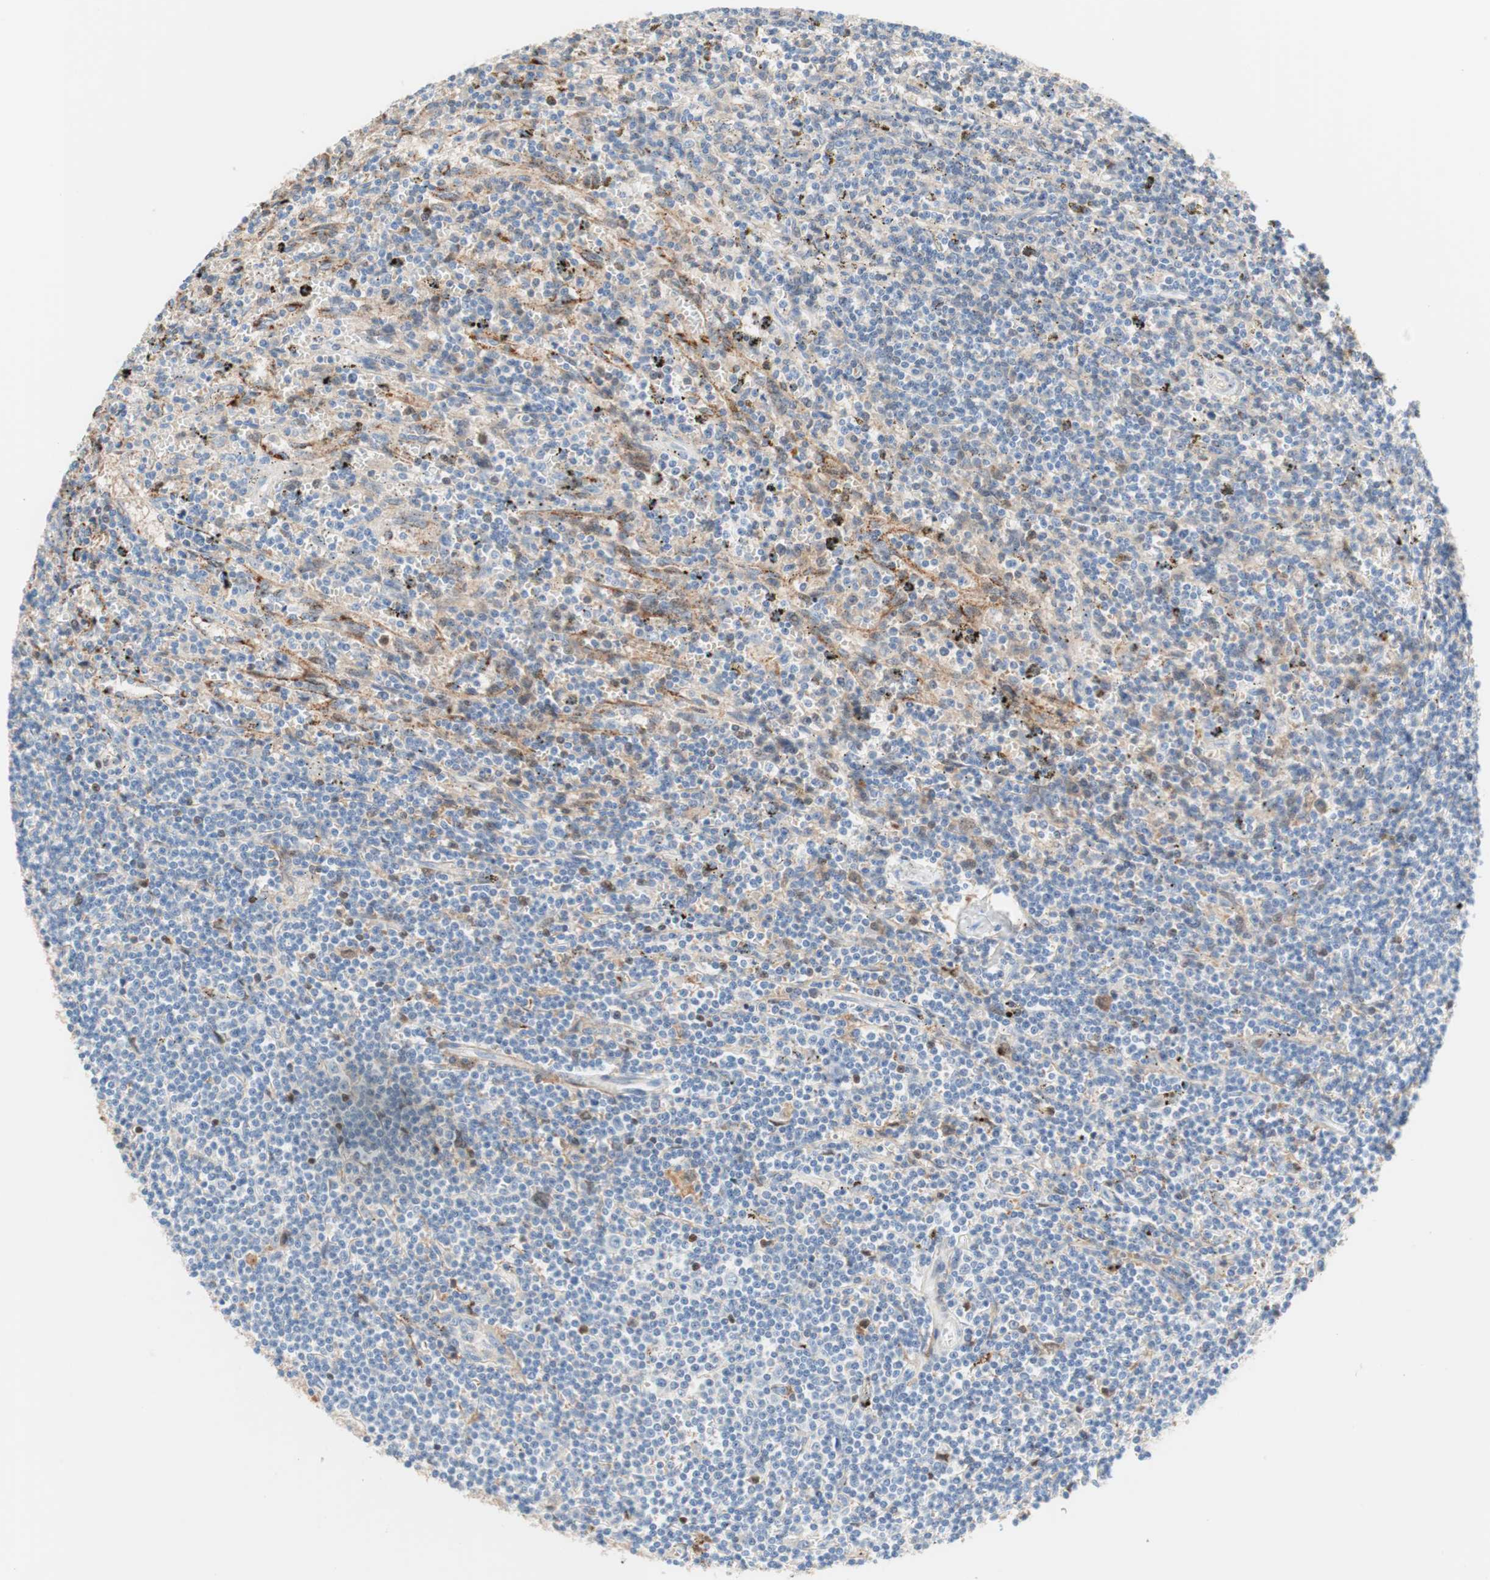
{"staining": {"intensity": "negative", "quantity": "none", "location": "none"}, "tissue": "lymphoma", "cell_type": "Tumor cells", "image_type": "cancer", "snomed": [{"axis": "morphology", "description": "Malignant lymphoma, non-Hodgkin's type, Low grade"}, {"axis": "topography", "description": "Spleen"}], "caption": "The immunohistochemistry (IHC) micrograph has no significant staining in tumor cells of lymphoma tissue. The staining is performed using DAB brown chromogen with nuclei counter-stained in using hematoxylin.", "gene": "RBP4", "patient": {"sex": "male", "age": 76}}